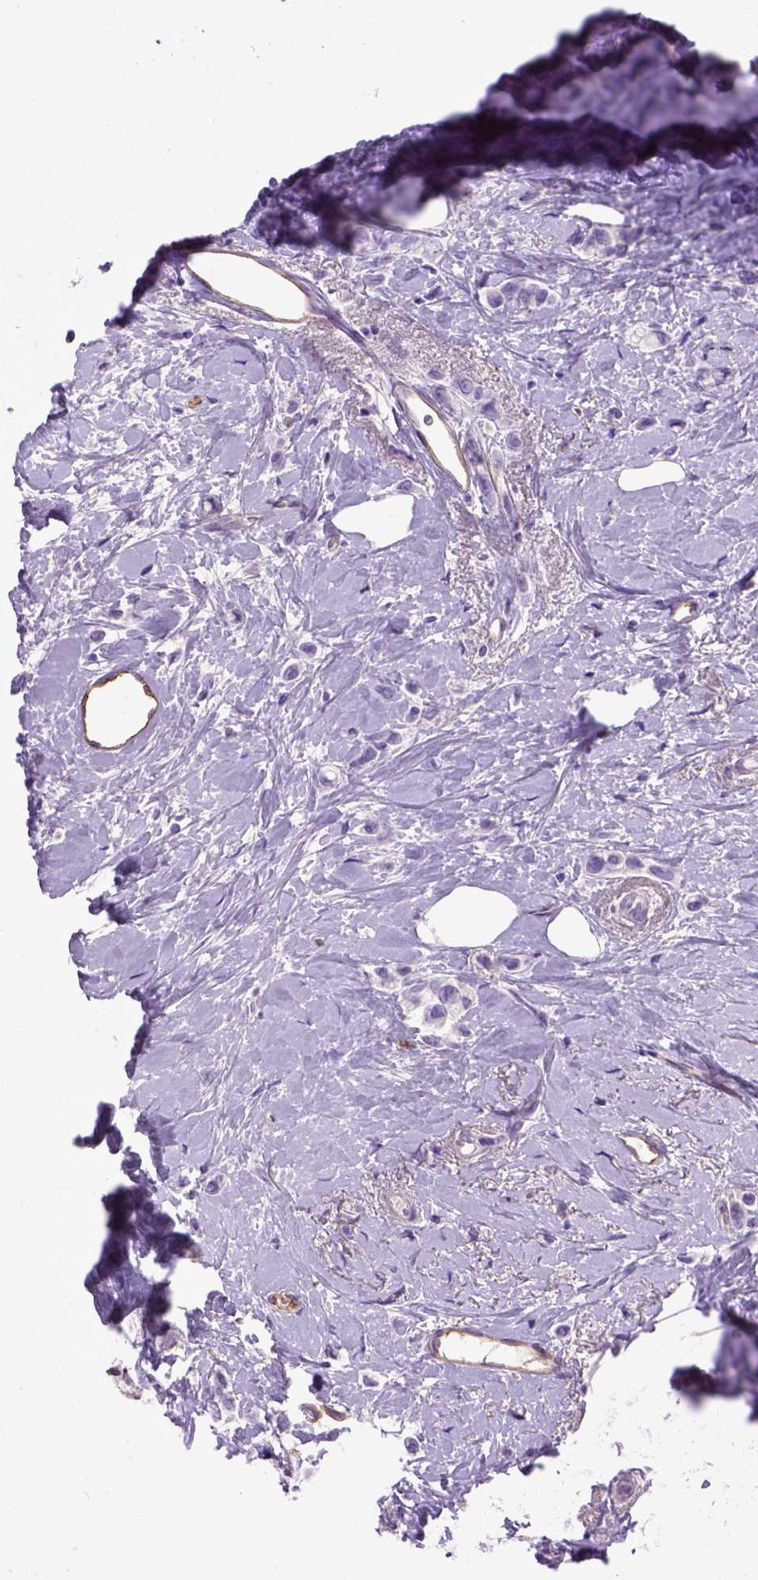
{"staining": {"intensity": "negative", "quantity": "none", "location": "none"}, "tissue": "breast cancer", "cell_type": "Tumor cells", "image_type": "cancer", "snomed": [{"axis": "morphology", "description": "Lobular carcinoma"}, {"axis": "topography", "description": "Breast"}], "caption": "Immunohistochemistry (IHC) micrograph of human breast lobular carcinoma stained for a protein (brown), which shows no positivity in tumor cells.", "gene": "ENG", "patient": {"sex": "female", "age": 66}}